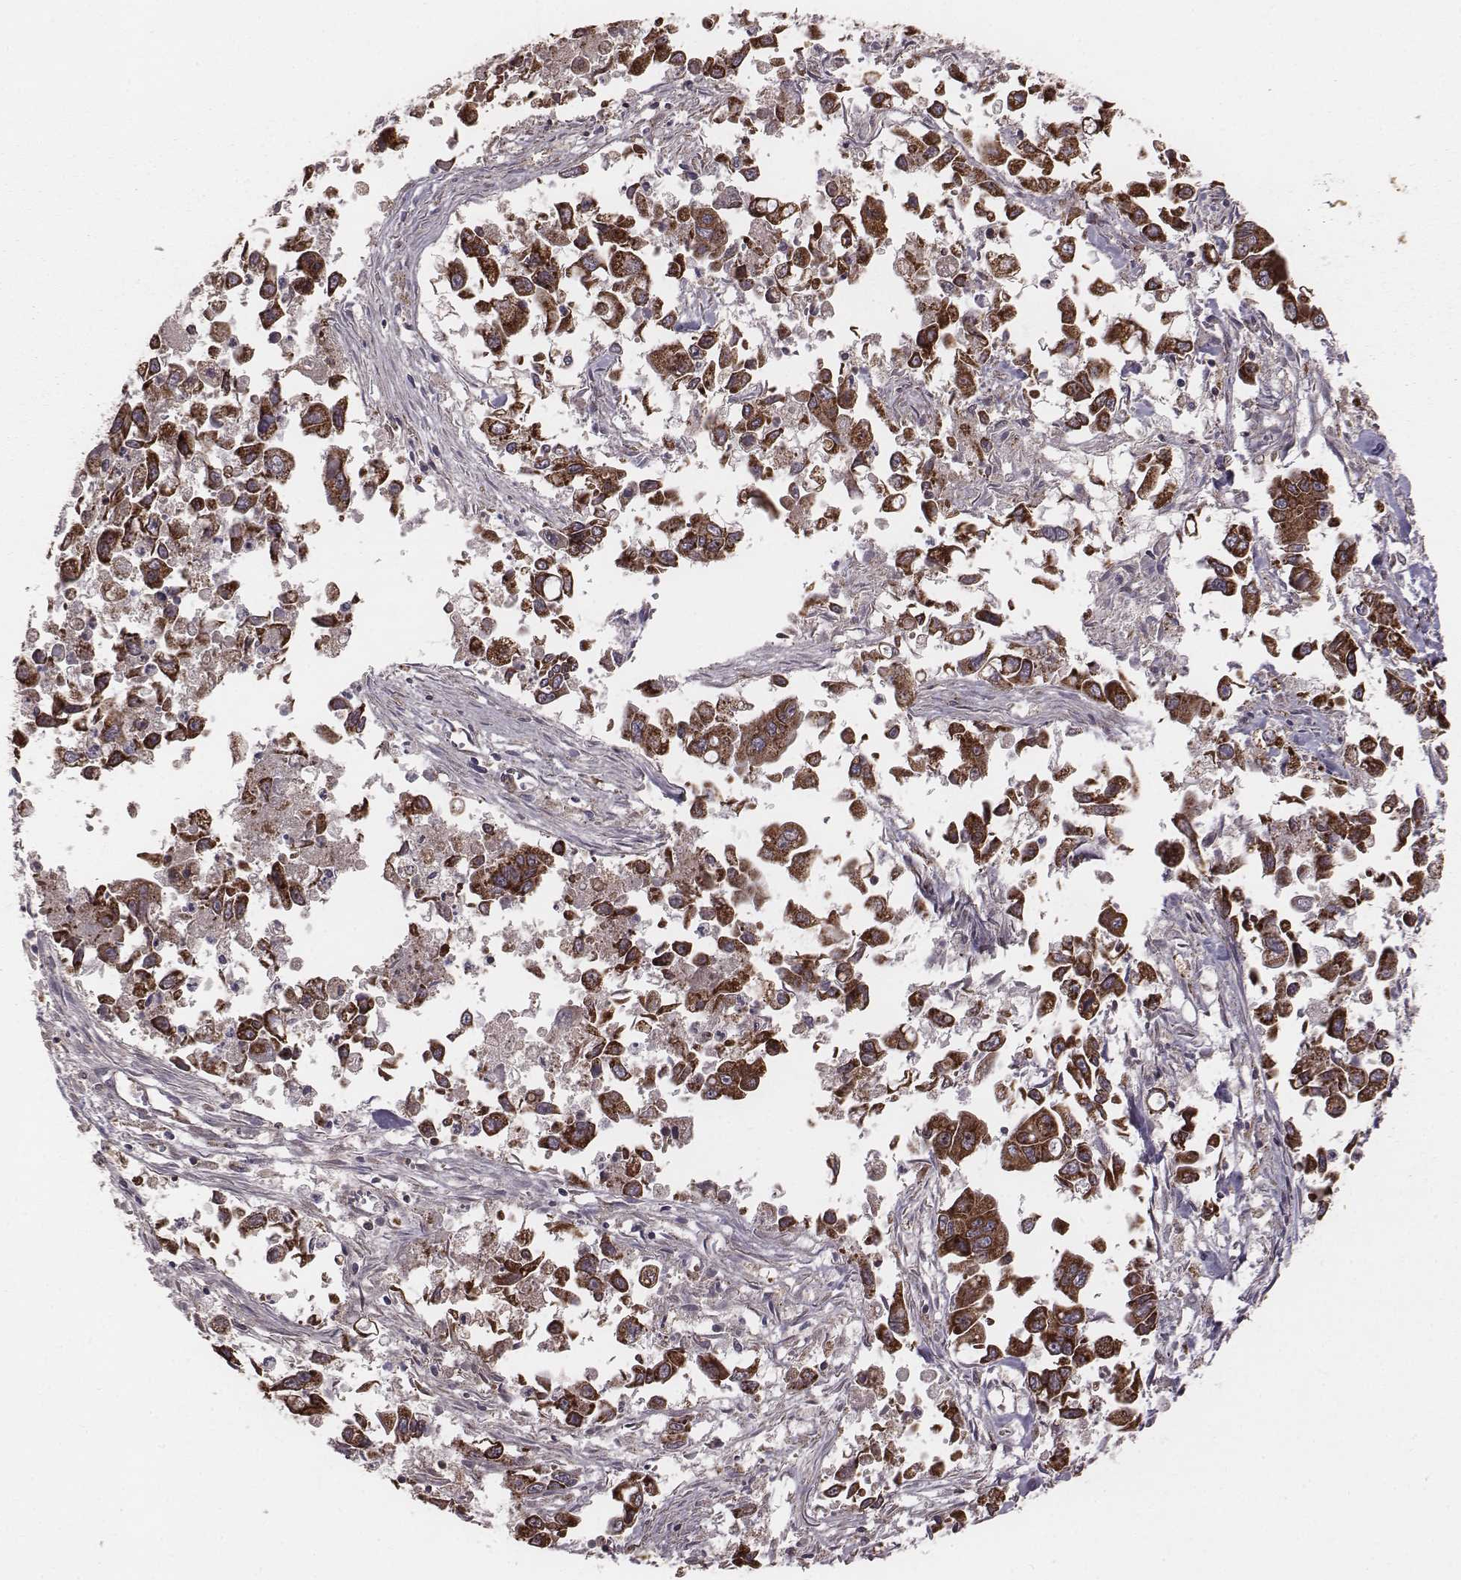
{"staining": {"intensity": "strong", "quantity": ">75%", "location": "cytoplasmic/membranous"}, "tissue": "pancreatic cancer", "cell_type": "Tumor cells", "image_type": "cancer", "snomed": [{"axis": "morphology", "description": "Adenocarcinoma, NOS"}, {"axis": "topography", "description": "Pancreas"}], "caption": "Immunohistochemical staining of human pancreatic cancer (adenocarcinoma) demonstrates high levels of strong cytoplasmic/membranous protein staining in about >75% of tumor cells. (brown staining indicates protein expression, while blue staining denotes nuclei).", "gene": "PDCD2L", "patient": {"sex": "female", "age": 83}}